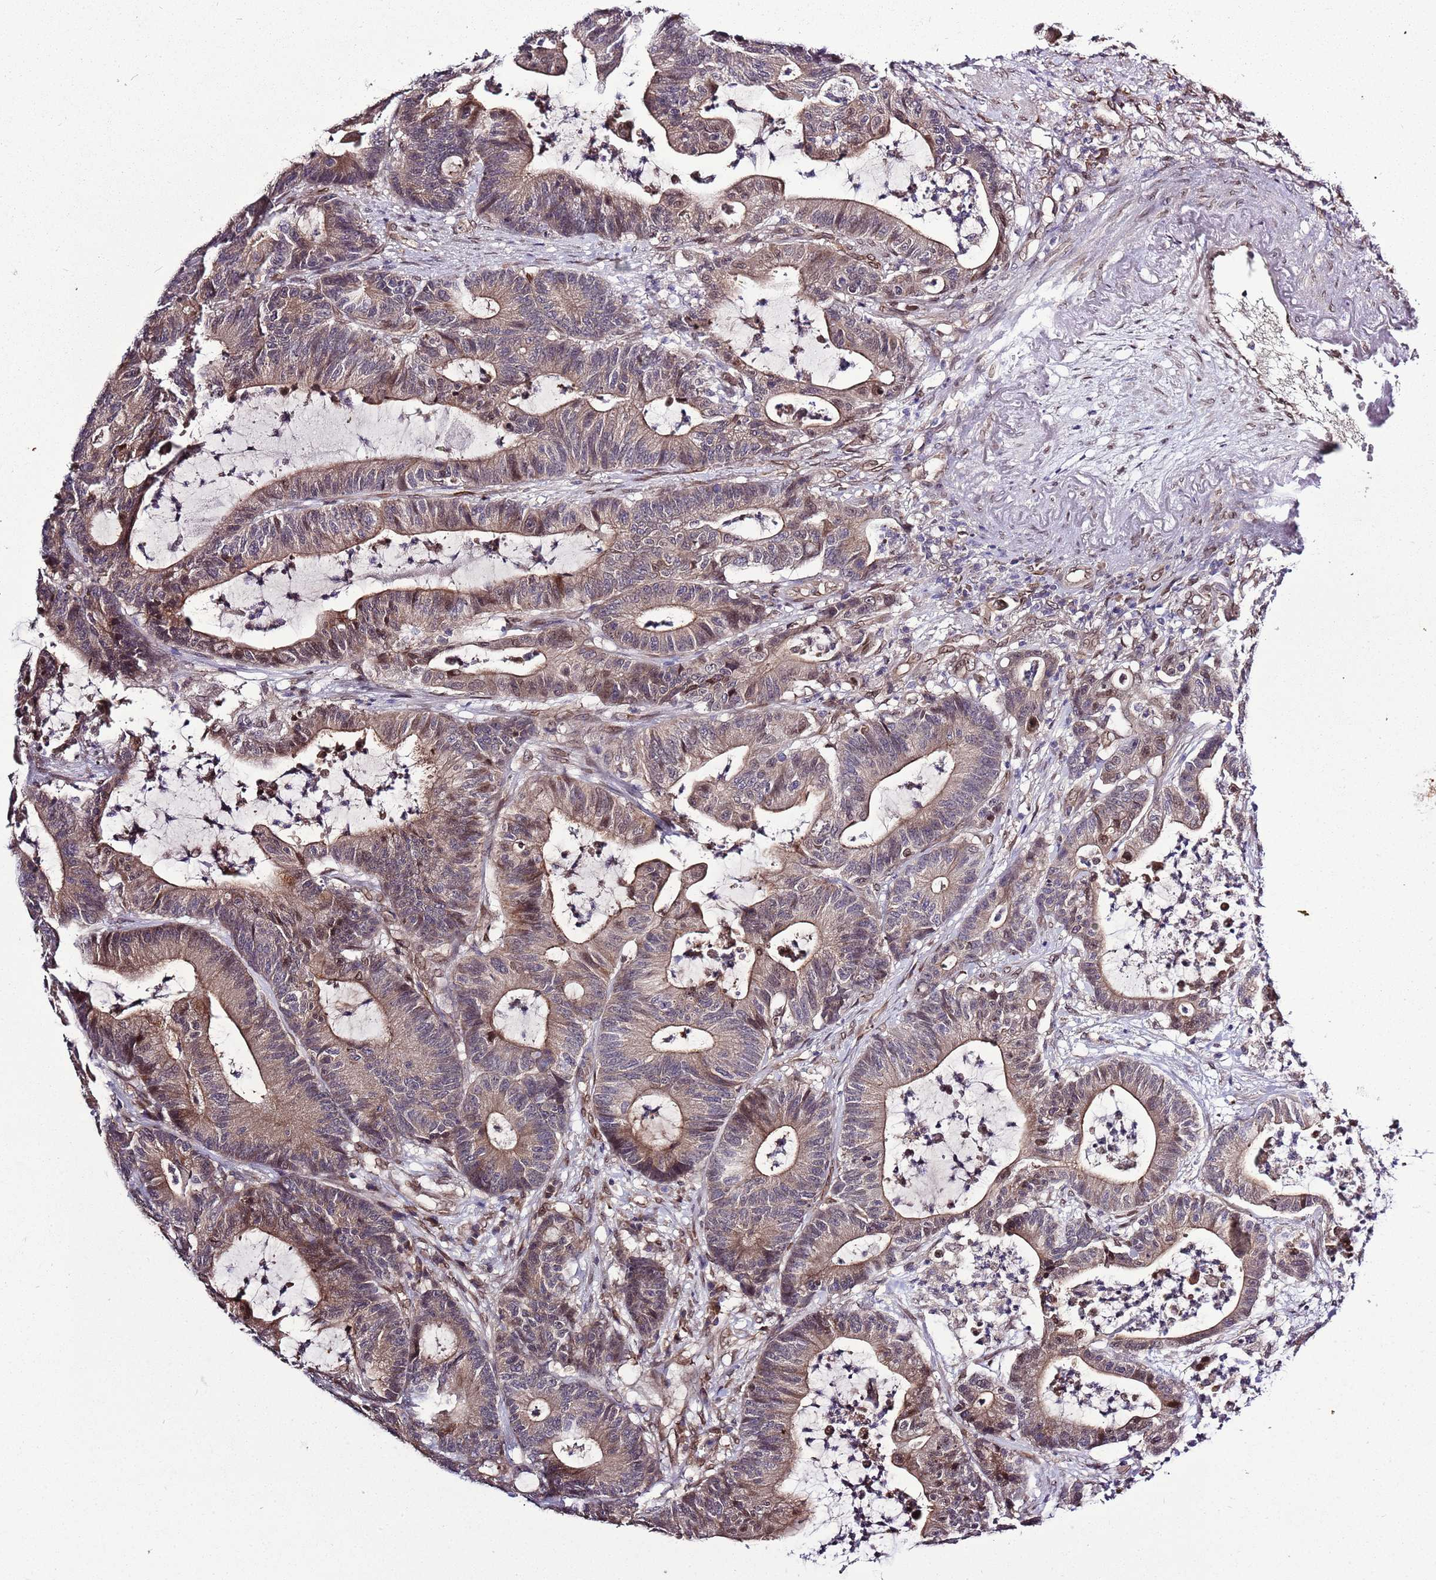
{"staining": {"intensity": "moderate", "quantity": "25%-75%", "location": "cytoplasmic/membranous,nuclear"}, "tissue": "colorectal cancer", "cell_type": "Tumor cells", "image_type": "cancer", "snomed": [{"axis": "morphology", "description": "Adenocarcinoma, NOS"}, {"axis": "topography", "description": "Colon"}], "caption": "The photomicrograph reveals a brown stain indicating the presence of a protein in the cytoplasmic/membranous and nuclear of tumor cells in colorectal cancer (adenocarcinoma).", "gene": "ZNF665", "patient": {"sex": "female", "age": 84}}